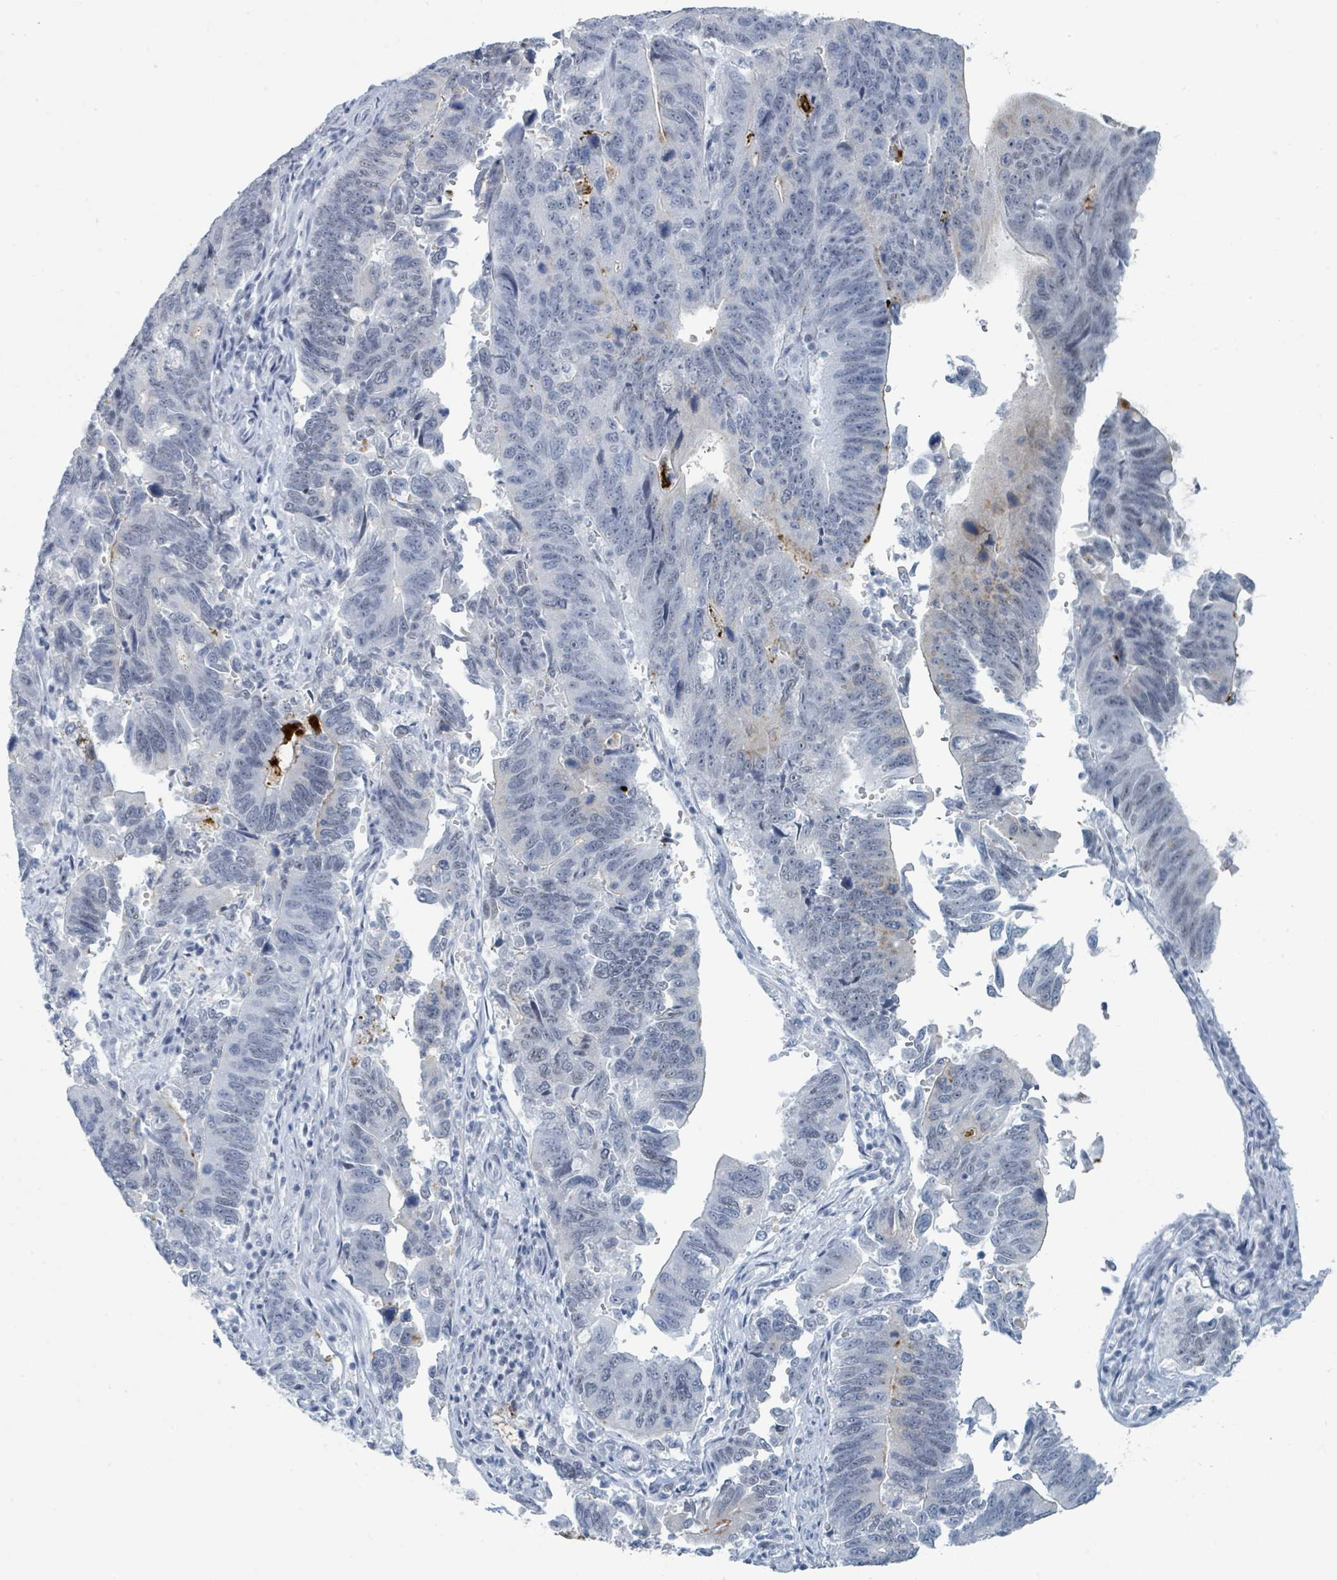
{"staining": {"intensity": "negative", "quantity": "none", "location": "none"}, "tissue": "stomach cancer", "cell_type": "Tumor cells", "image_type": "cancer", "snomed": [{"axis": "morphology", "description": "Adenocarcinoma, NOS"}, {"axis": "topography", "description": "Stomach"}], "caption": "Immunohistochemistry (IHC) of stomach cancer (adenocarcinoma) reveals no expression in tumor cells. (DAB immunohistochemistry with hematoxylin counter stain).", "gene": "GPR15LG", "patient": {"sex": "male", "age": 59}}